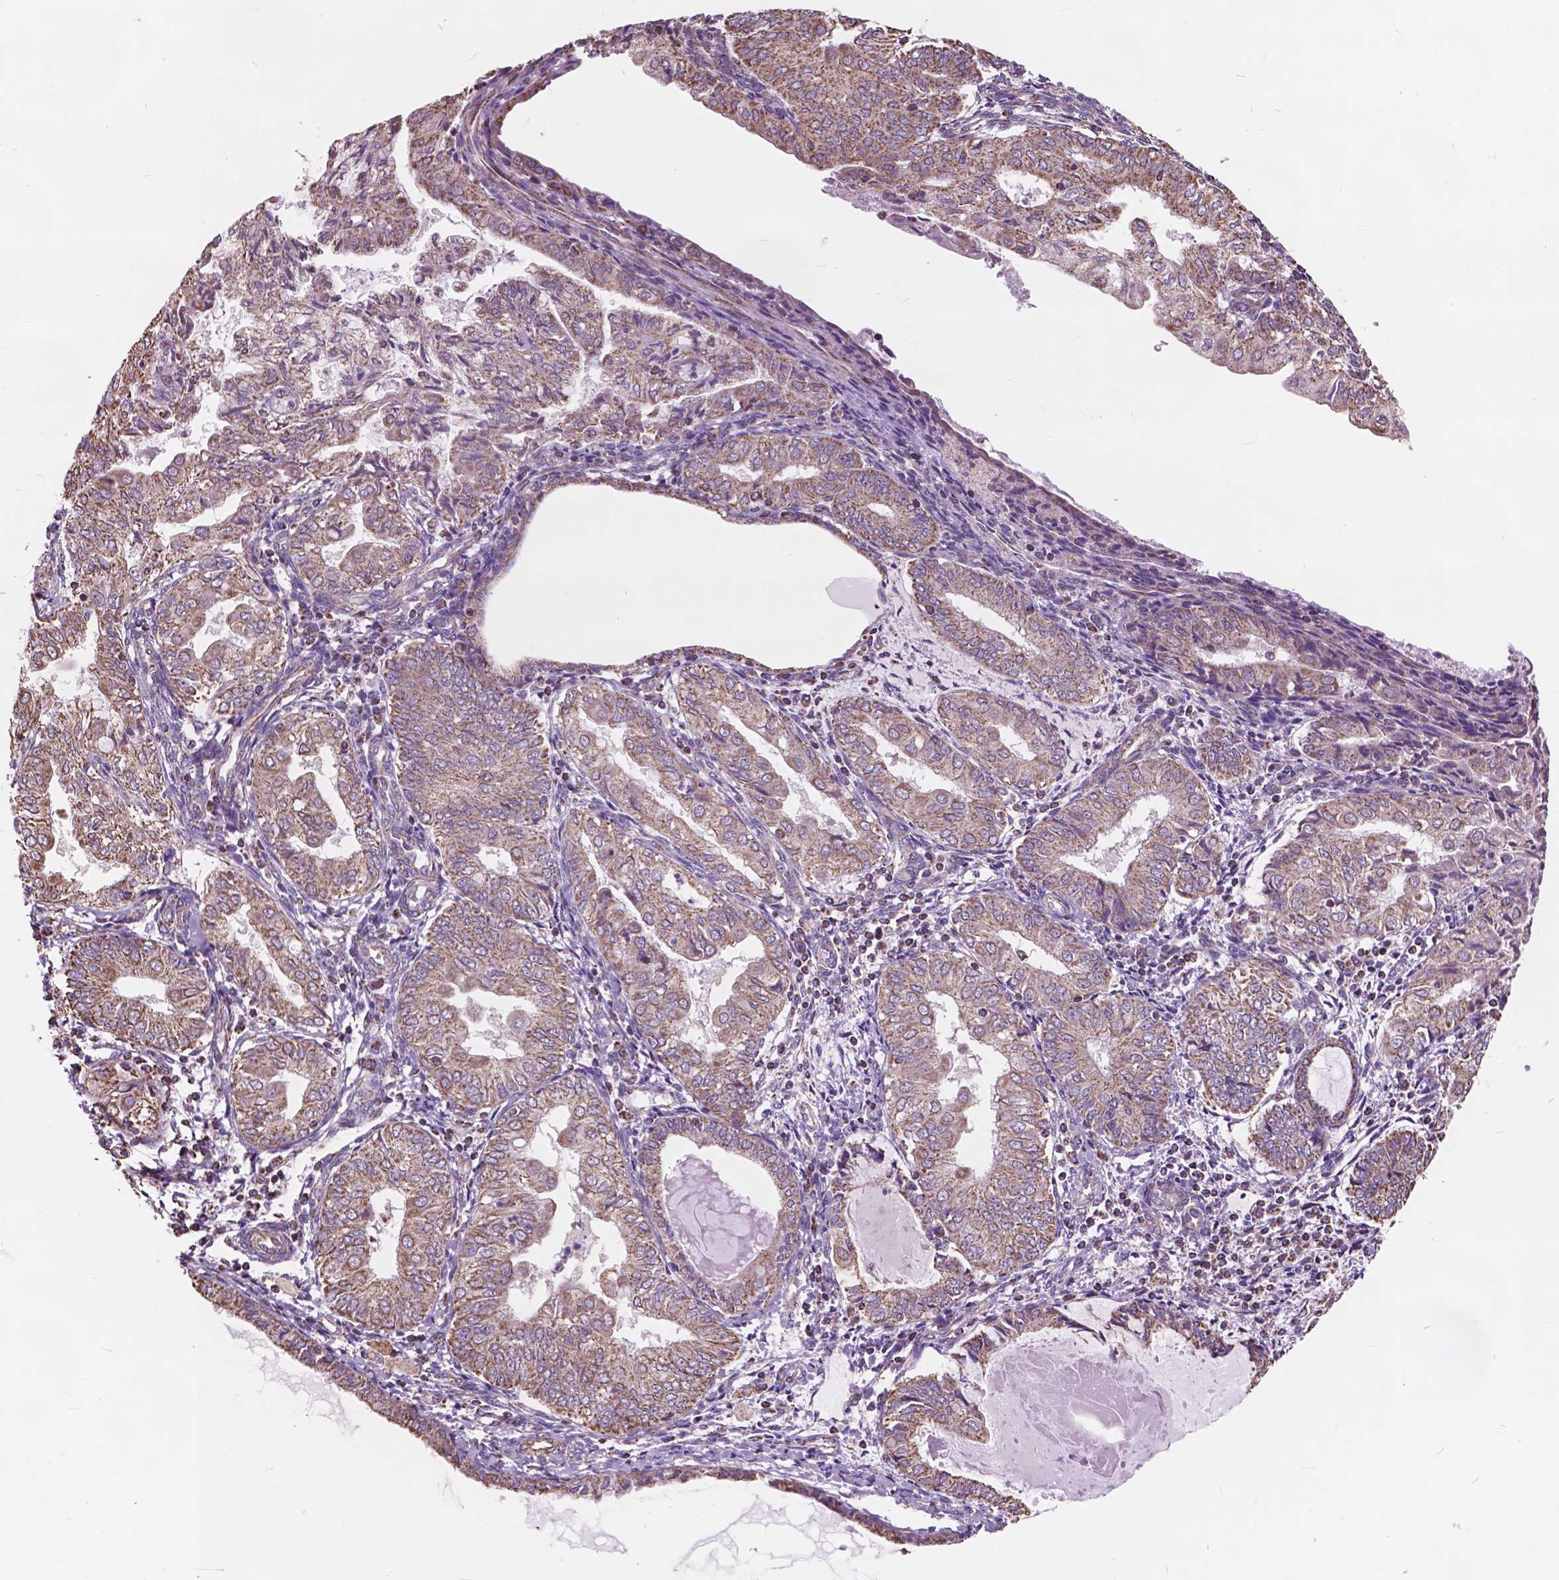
{"staining": {"intensity": "weak", "quantity": ">75%", "location": "cytoplasmic/membranous"}, "tissue": "endometrial cancer", "cell_type": "Tumor cells", "image_type": "cancer", "snomed": [{"axis": "morphology", "description": "Adenocarcinoma, NOS"}, {"axis": "topography", "description": "Endometrium"}], "caption": "A high-resolution photomicrograph shows immunohistochemistry staining of endometrial cancer, which shows weak cytoplasmic/membranous expression in approximately >75% of tumor cells. (DAB IHC with brightfield microscopy, high magnification).", "gene": "SCOC", "patient": {"sex": "female", "age": 68}}